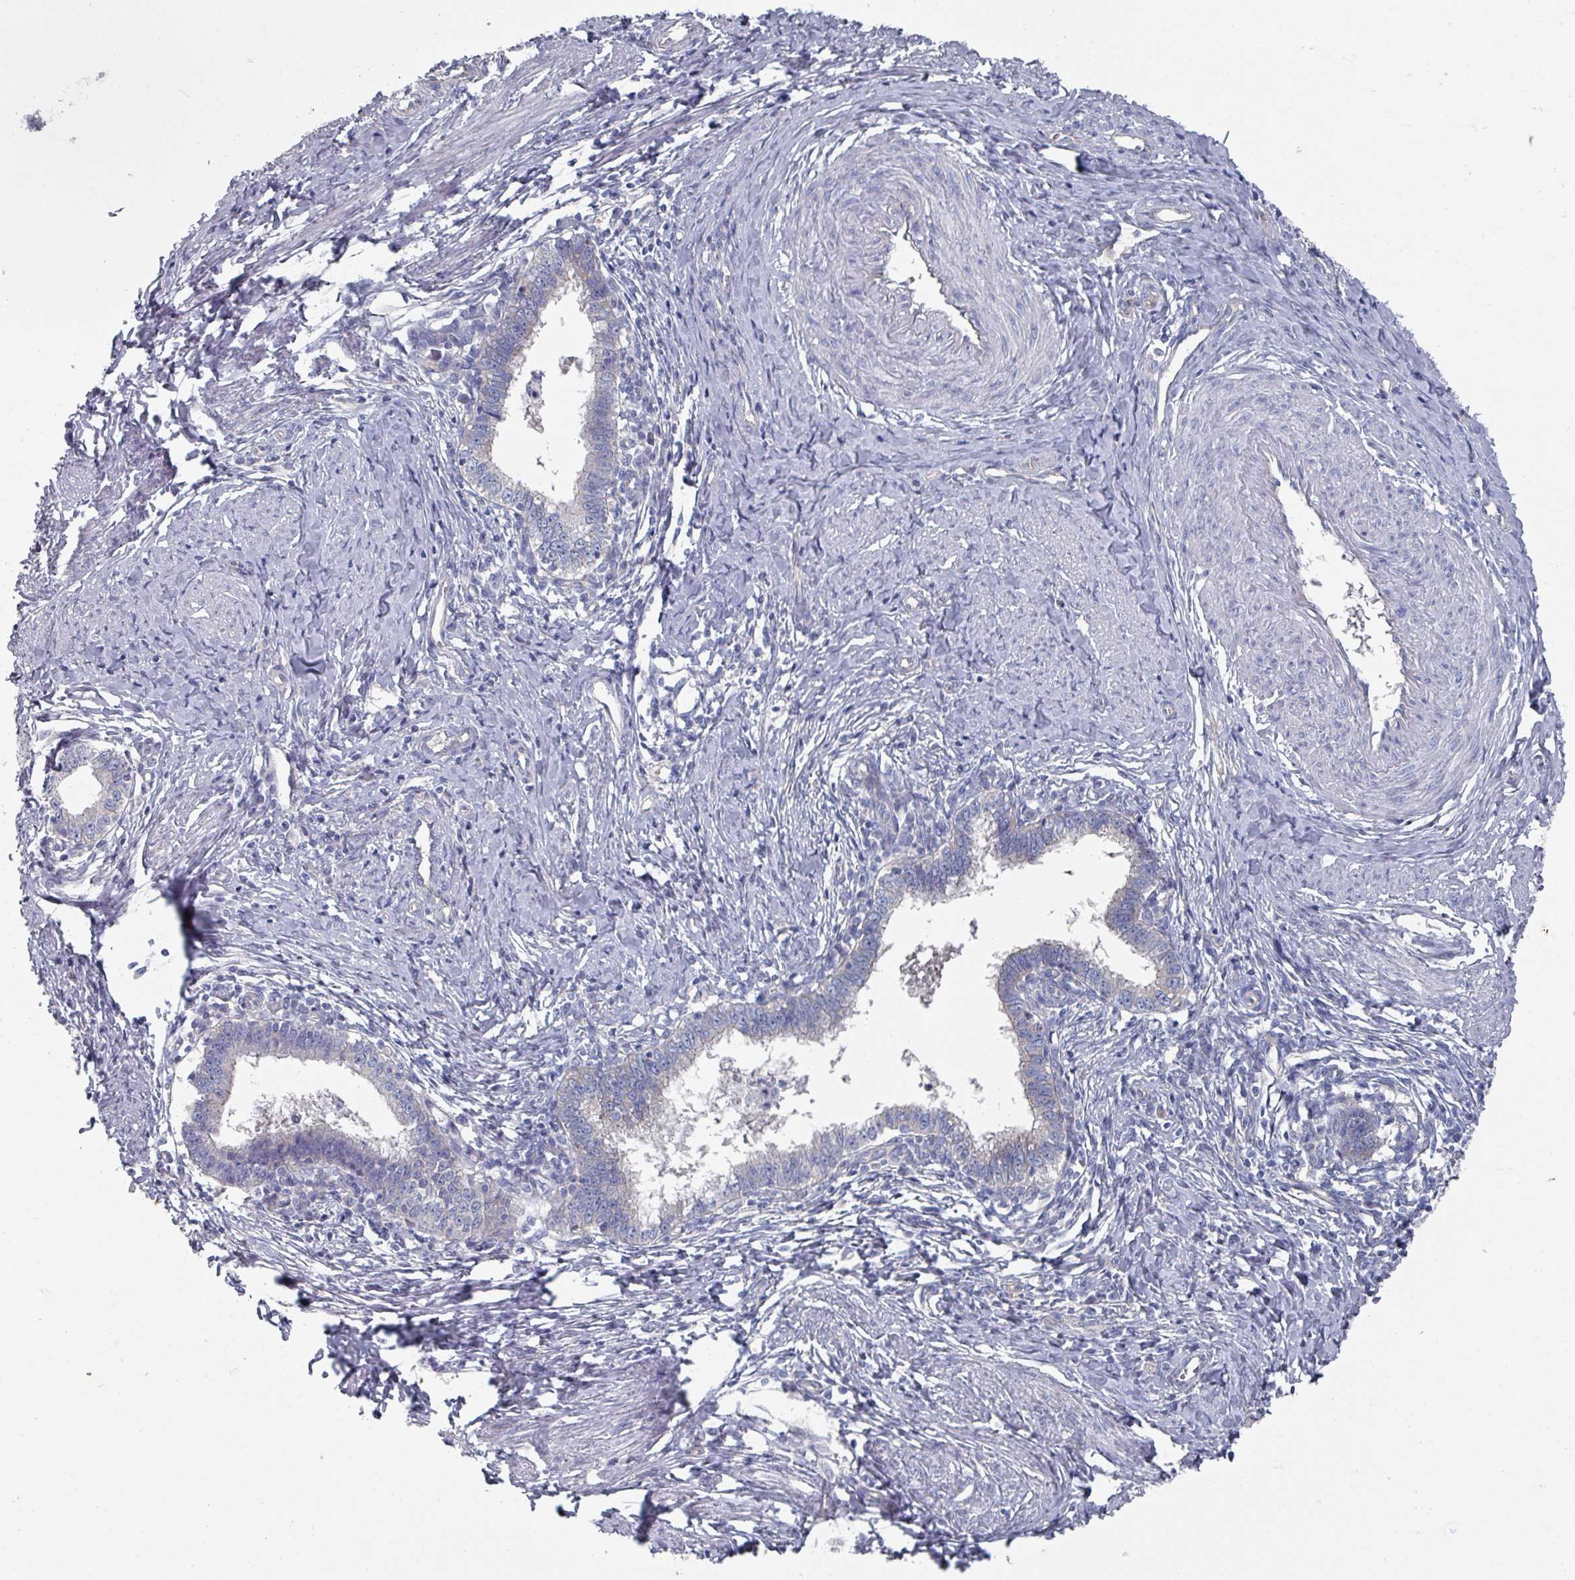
{"staining": {"intensity": "negative", "quantity": "none", "location": "none"}, "tissue": "cervical cancer", "cell_type": "Tumor cells", "image_type": "cancer", "snomed": [{"axis": "morphology", "description": "Adenocarcinoma, NOS"}, {"axis": "topography", "description": "Cervix"}], "caption": "Human cervical cancer (adenocarcinoma) stained for a protein using immunohistochemistry (IHC) demonstrates no expression in tumor cells.", "gene": "EFL1", "patient": {"sex": "female", "age": 36}}